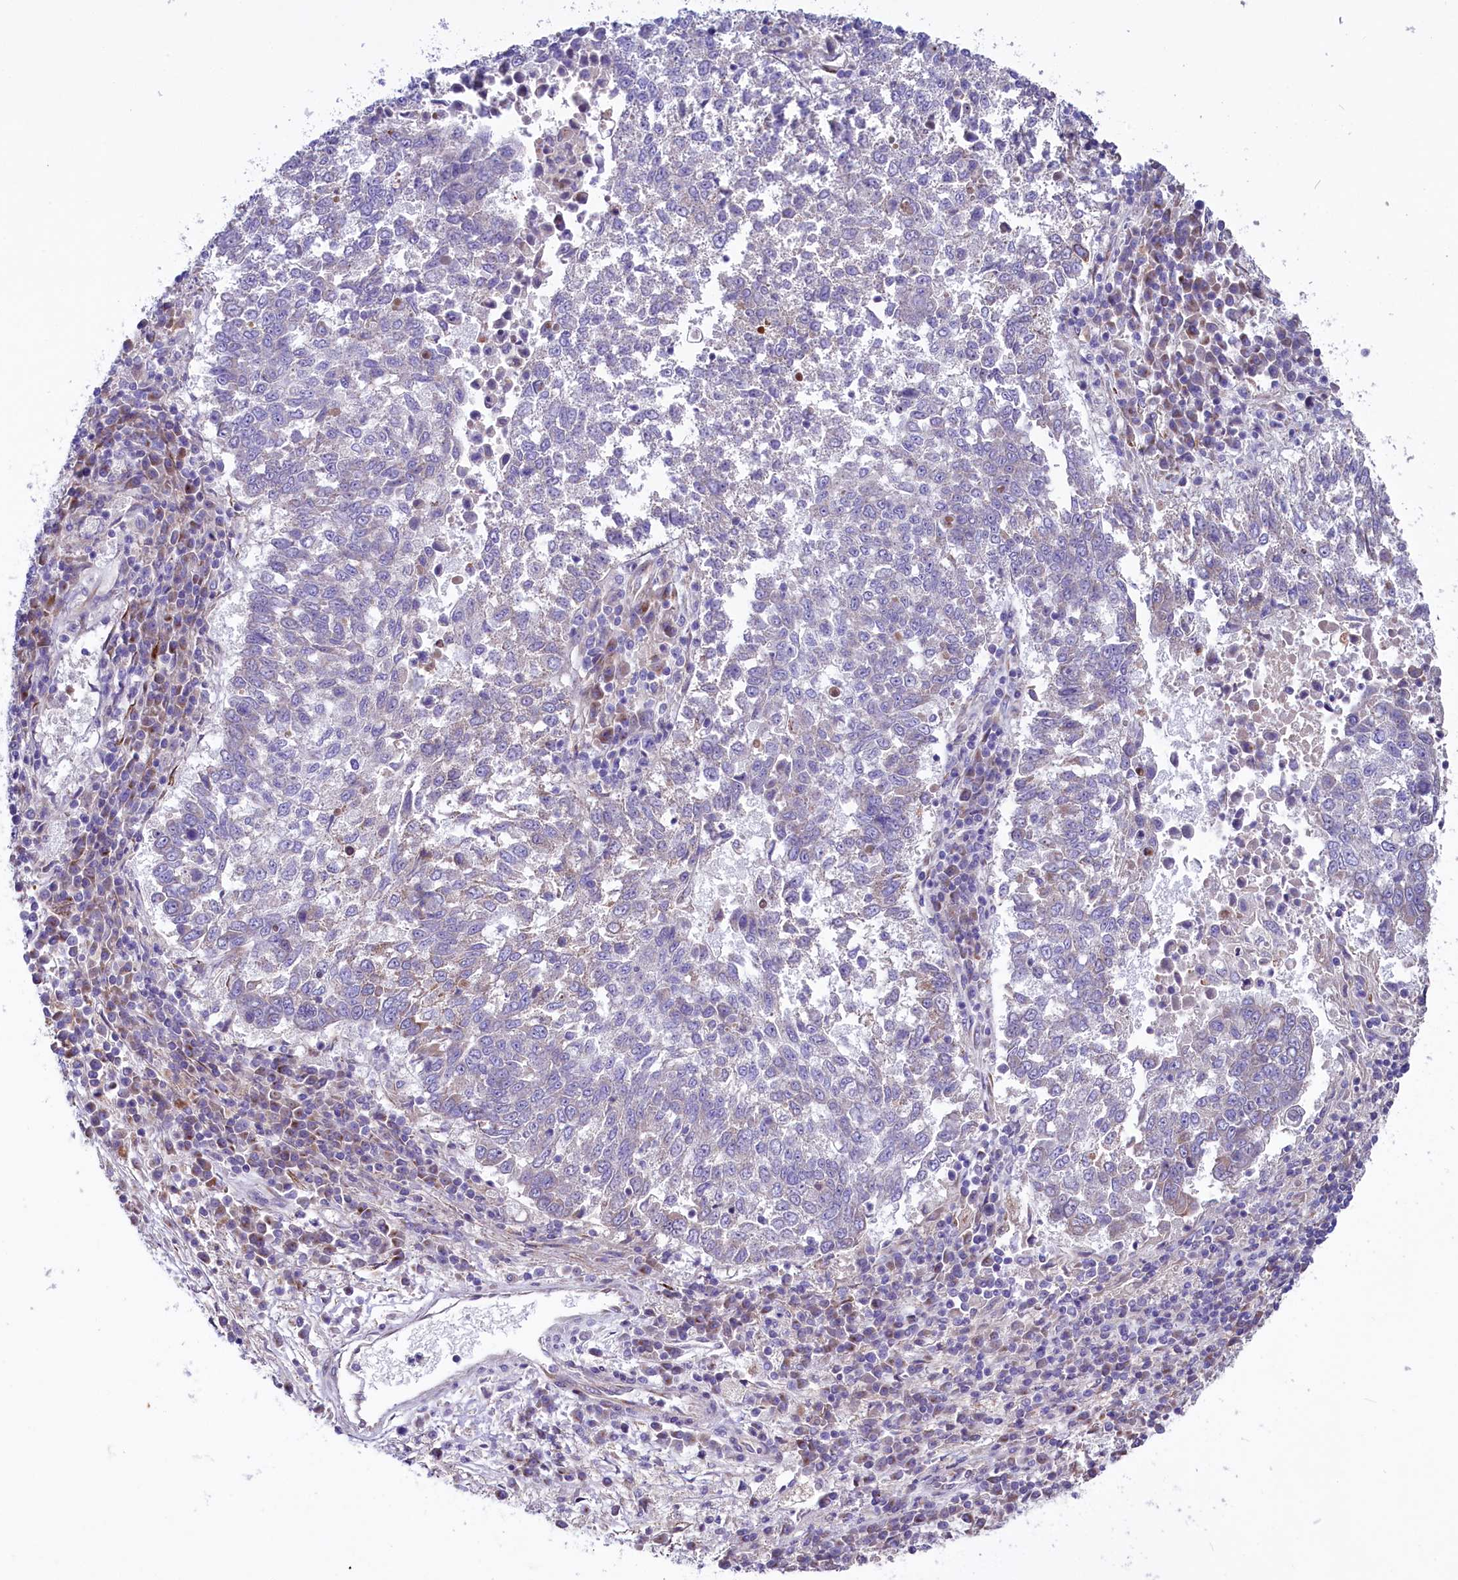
{"staining": {"intensity": "negative", "quantity": "none", "location": "none"}, "tissue": "lung cancer", "cell_type": "Tumor cells", "image_type": "cancer", "snomed": [{"axis": "morphology", "description": "Squamous cell carcinoma, NOS"}, {"axis": "topography", "description": "Lung"}], "caption": "An IHC micrograph of squamous cell carcinoma (lung) is shown. There is no staining in tumor cells of squamous cell carcinoma (lung). (DAB immunohistochemistry, high magnification).", "gene": "GPR108", "patient": {"sex": "male", "age": 73}}